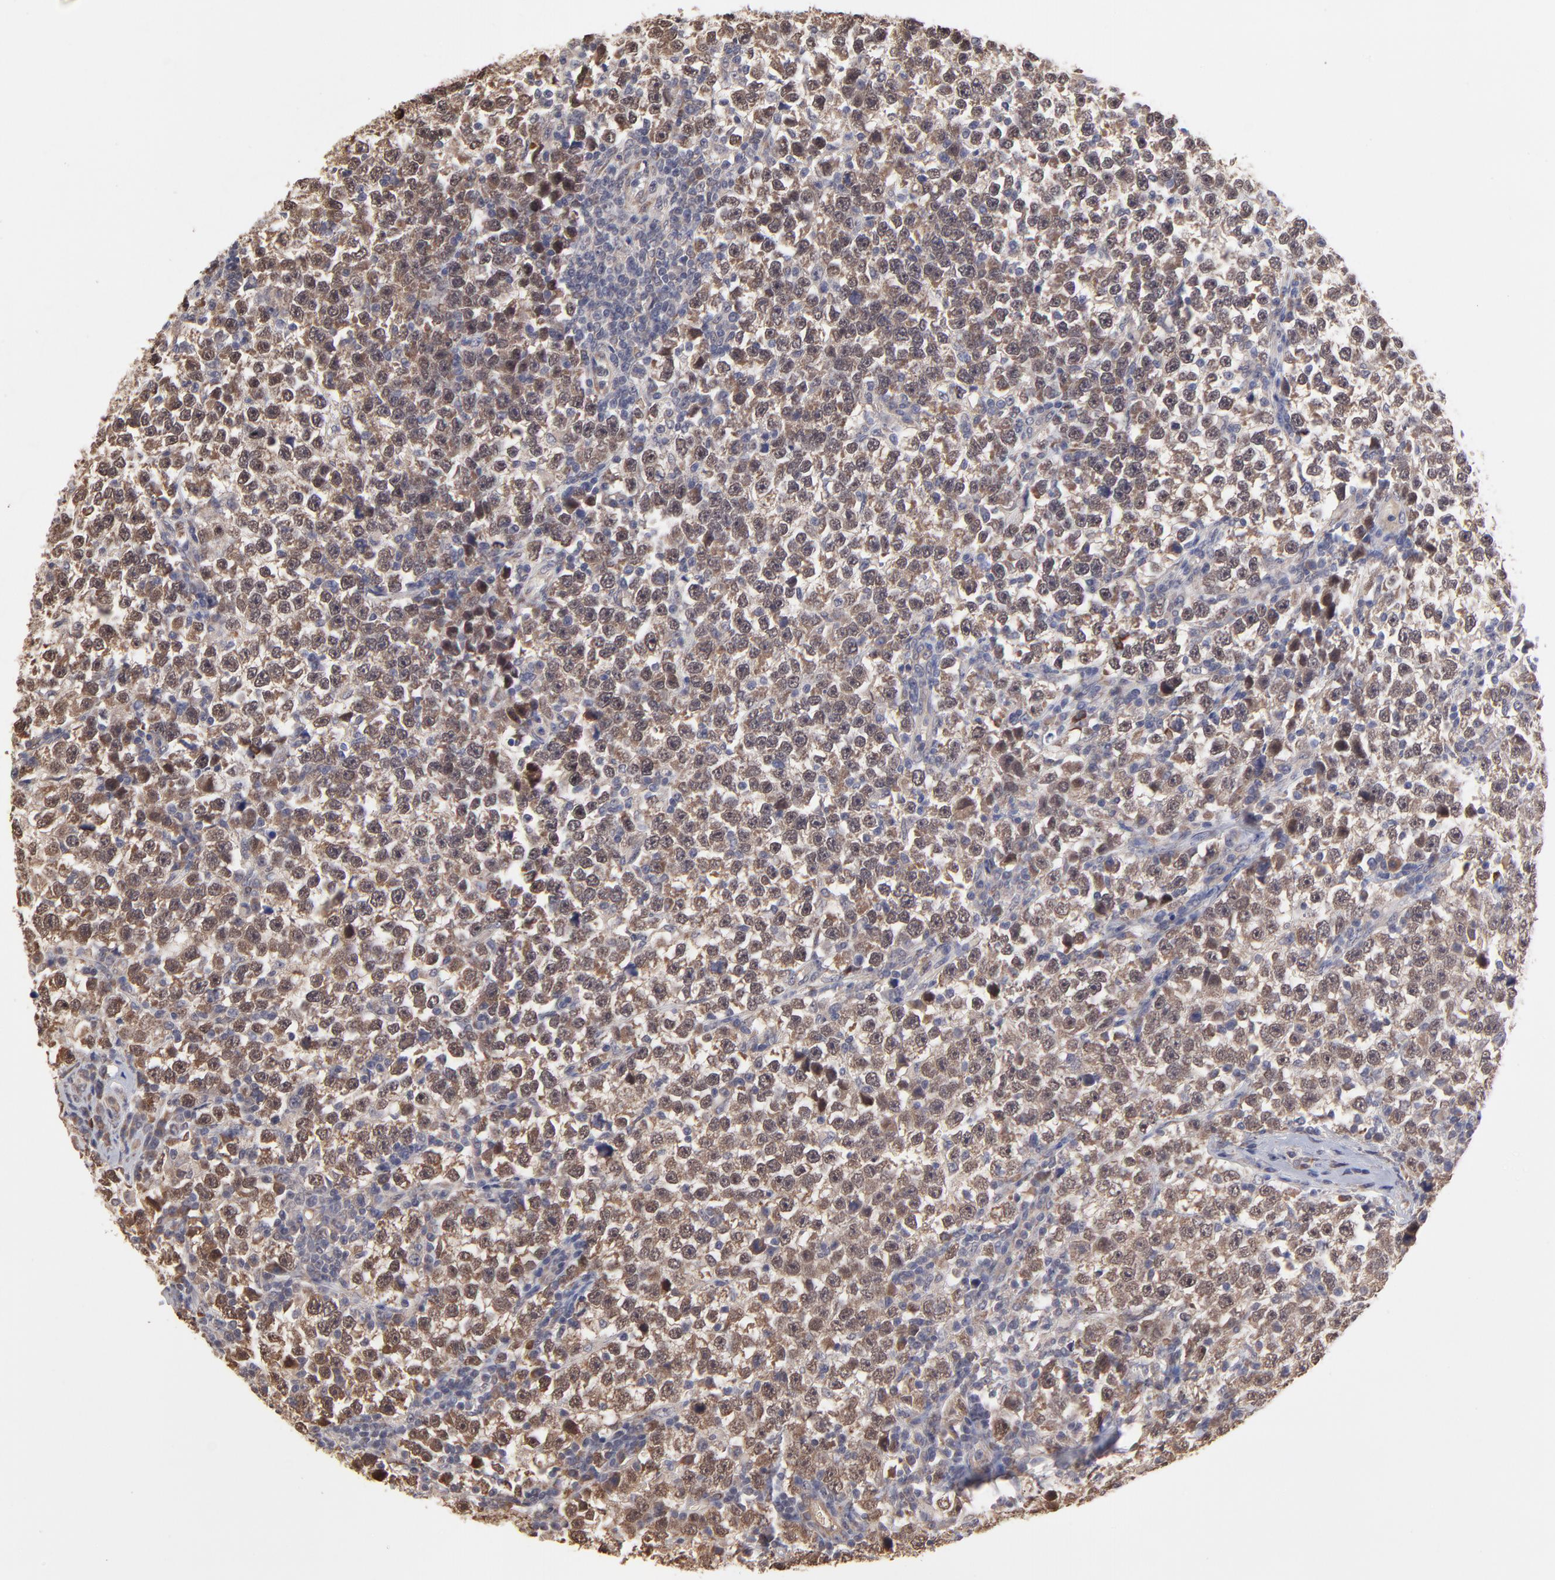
{"staining": {"intensity": "weak", "quantity": ">75%", "location": "cytoplasmic/membranous,nuclear"}, "tissue": "testis cancer", "cell_type": "Tumor cells", "image_type": "cancer", "snomed": [{"axis": "morphology", "description": "Seminoma, NOS"}, {"axis": "topography", "description": "Testis"}], "caption": "The photomicrograph reveals a brown stain indicating the presence of a protein in the cytoplasmic/membranous and nuclear of tumor cells in seminoma (testis).", "gene": "CHL1", "patient": {"sex": "male", "age": 43}}